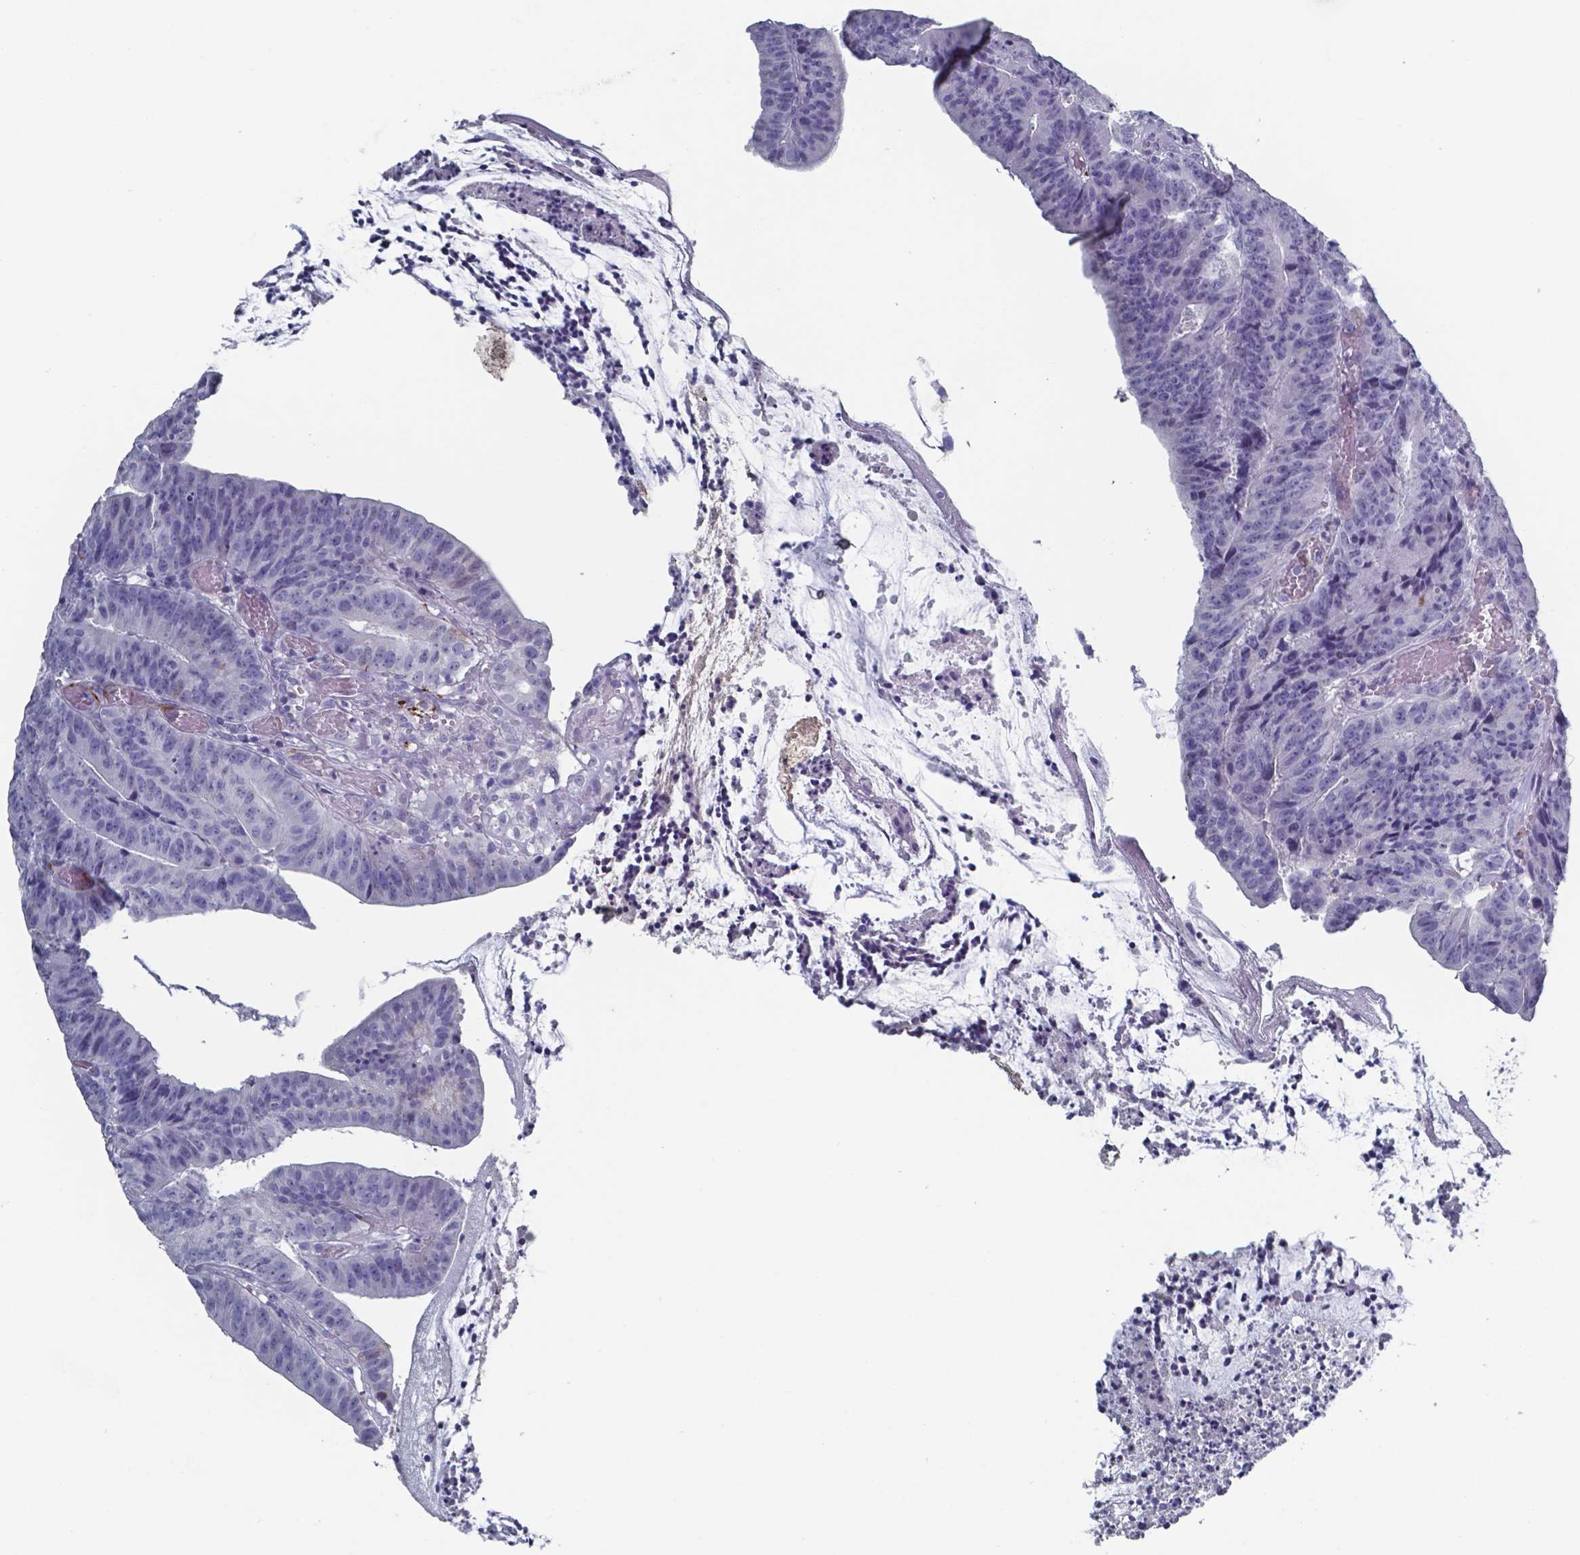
{"staining": {"intensity": "negative", "quantity": "none", "location": "none"}, "tissue": "colorectal cancer", "cell_type": "Tumor cells", "image_type": "cancer", "snomed": [{"axis": "morphology", "description": "Adenocarcinoma, NOS"}, {"axis": "topography", "description": "Colon"}], "caption": "This is an immunohistochemistry (IHC) micrograph of human adenocarcinoma (colorectal). There is no positivity in tumor cells.", "gene": "PLA2R1", "patient": {"sex": "female", "age": 78}}